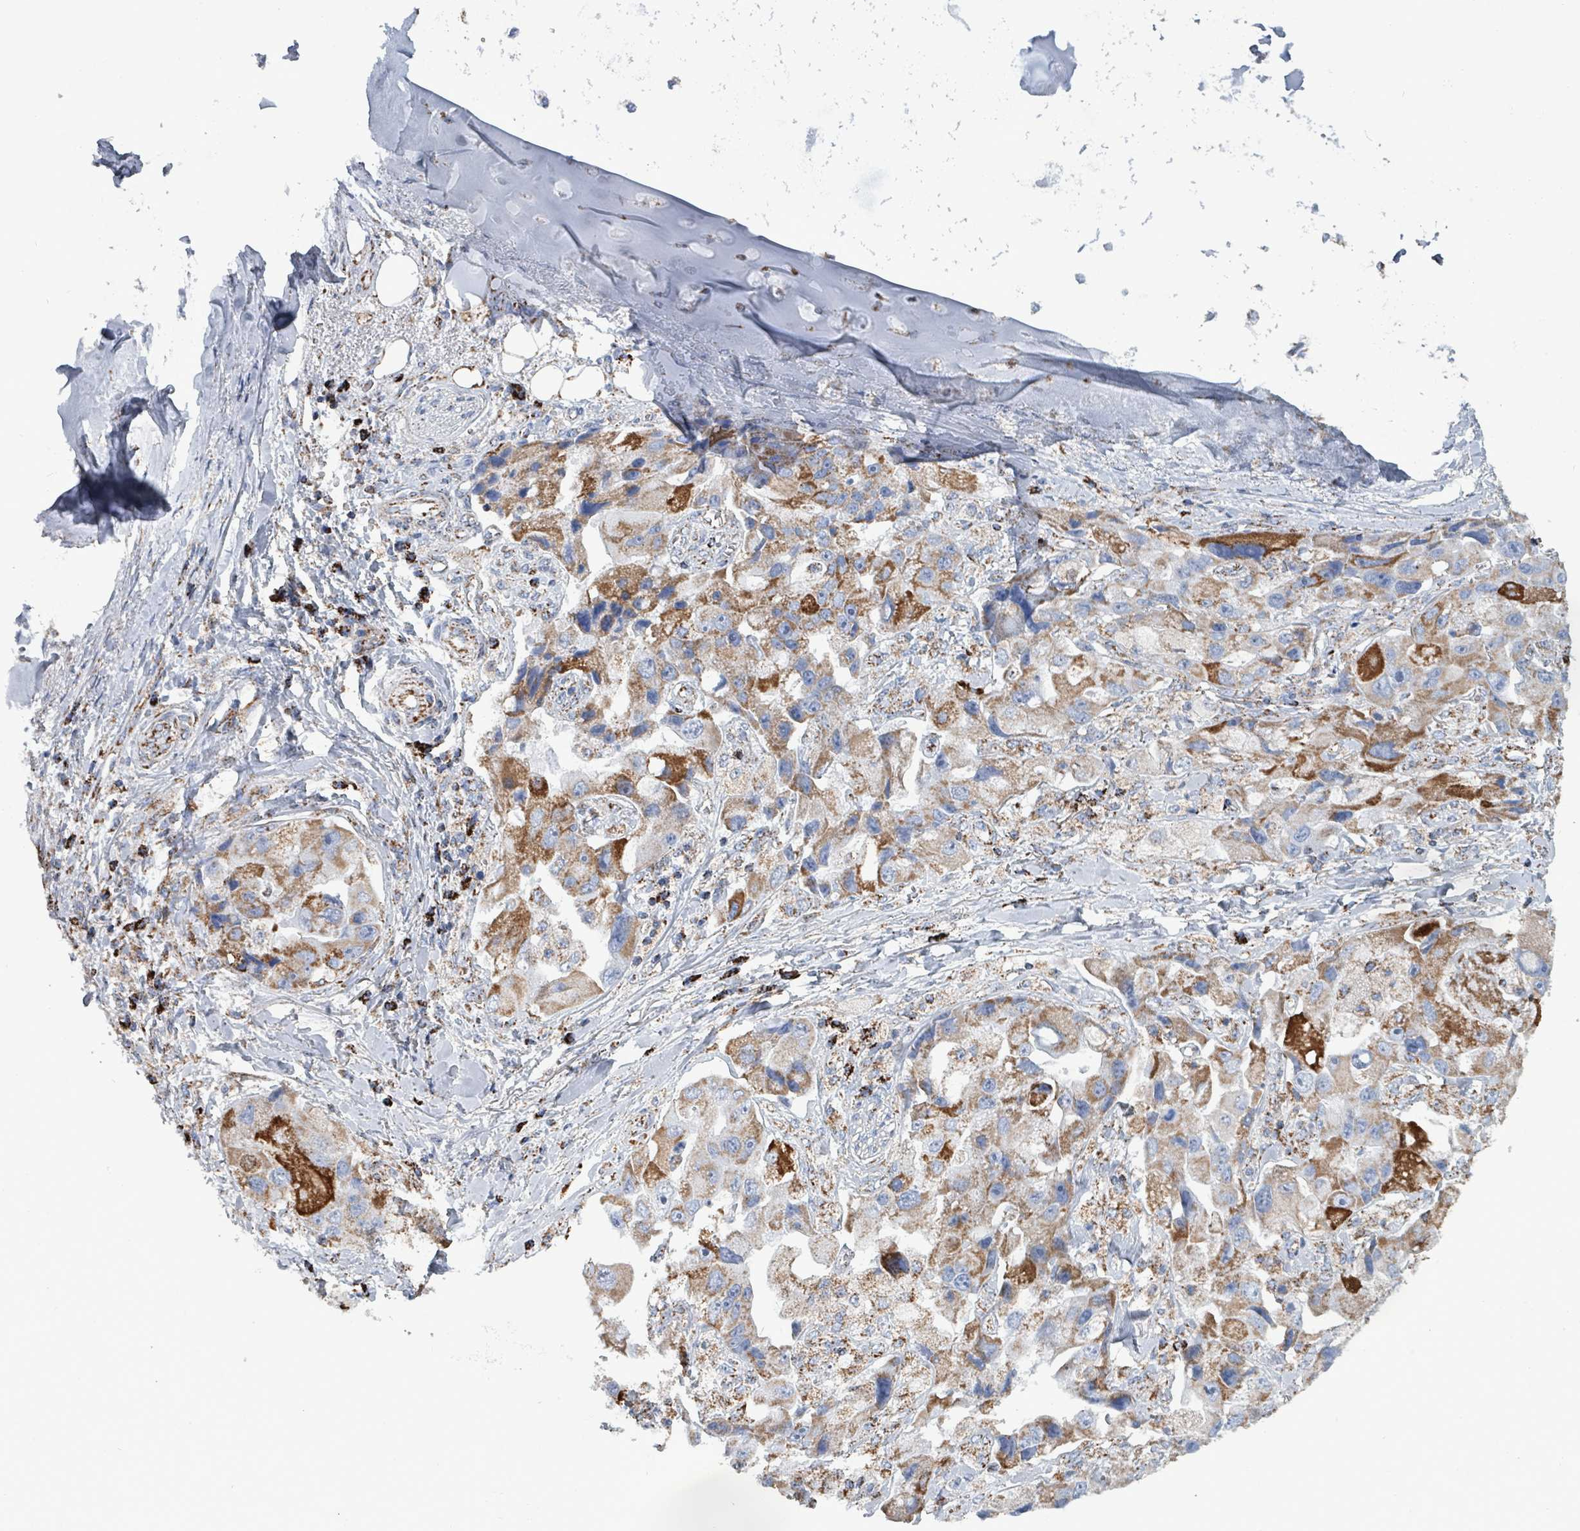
{"staining": {"intensity": "strong", "quantity": "25%-75%", "location": "cytoplasmic/membranous"}, "tissue": "lung cancer", "cell_type": "Tumor cells", "image_type": "cancer", "snomed": [{"axis": "morphology", "description": "Adenocarcinoma, NOS"}, {"axis": "topography", "description": "Lung"}], "caption": "Lung cancer tissue displays strong cytoplasmic/membranous expression in about 25%-75% of tumor cells", "gene": "IDH3B", "patient": {"sex": "female", "age": 54}}